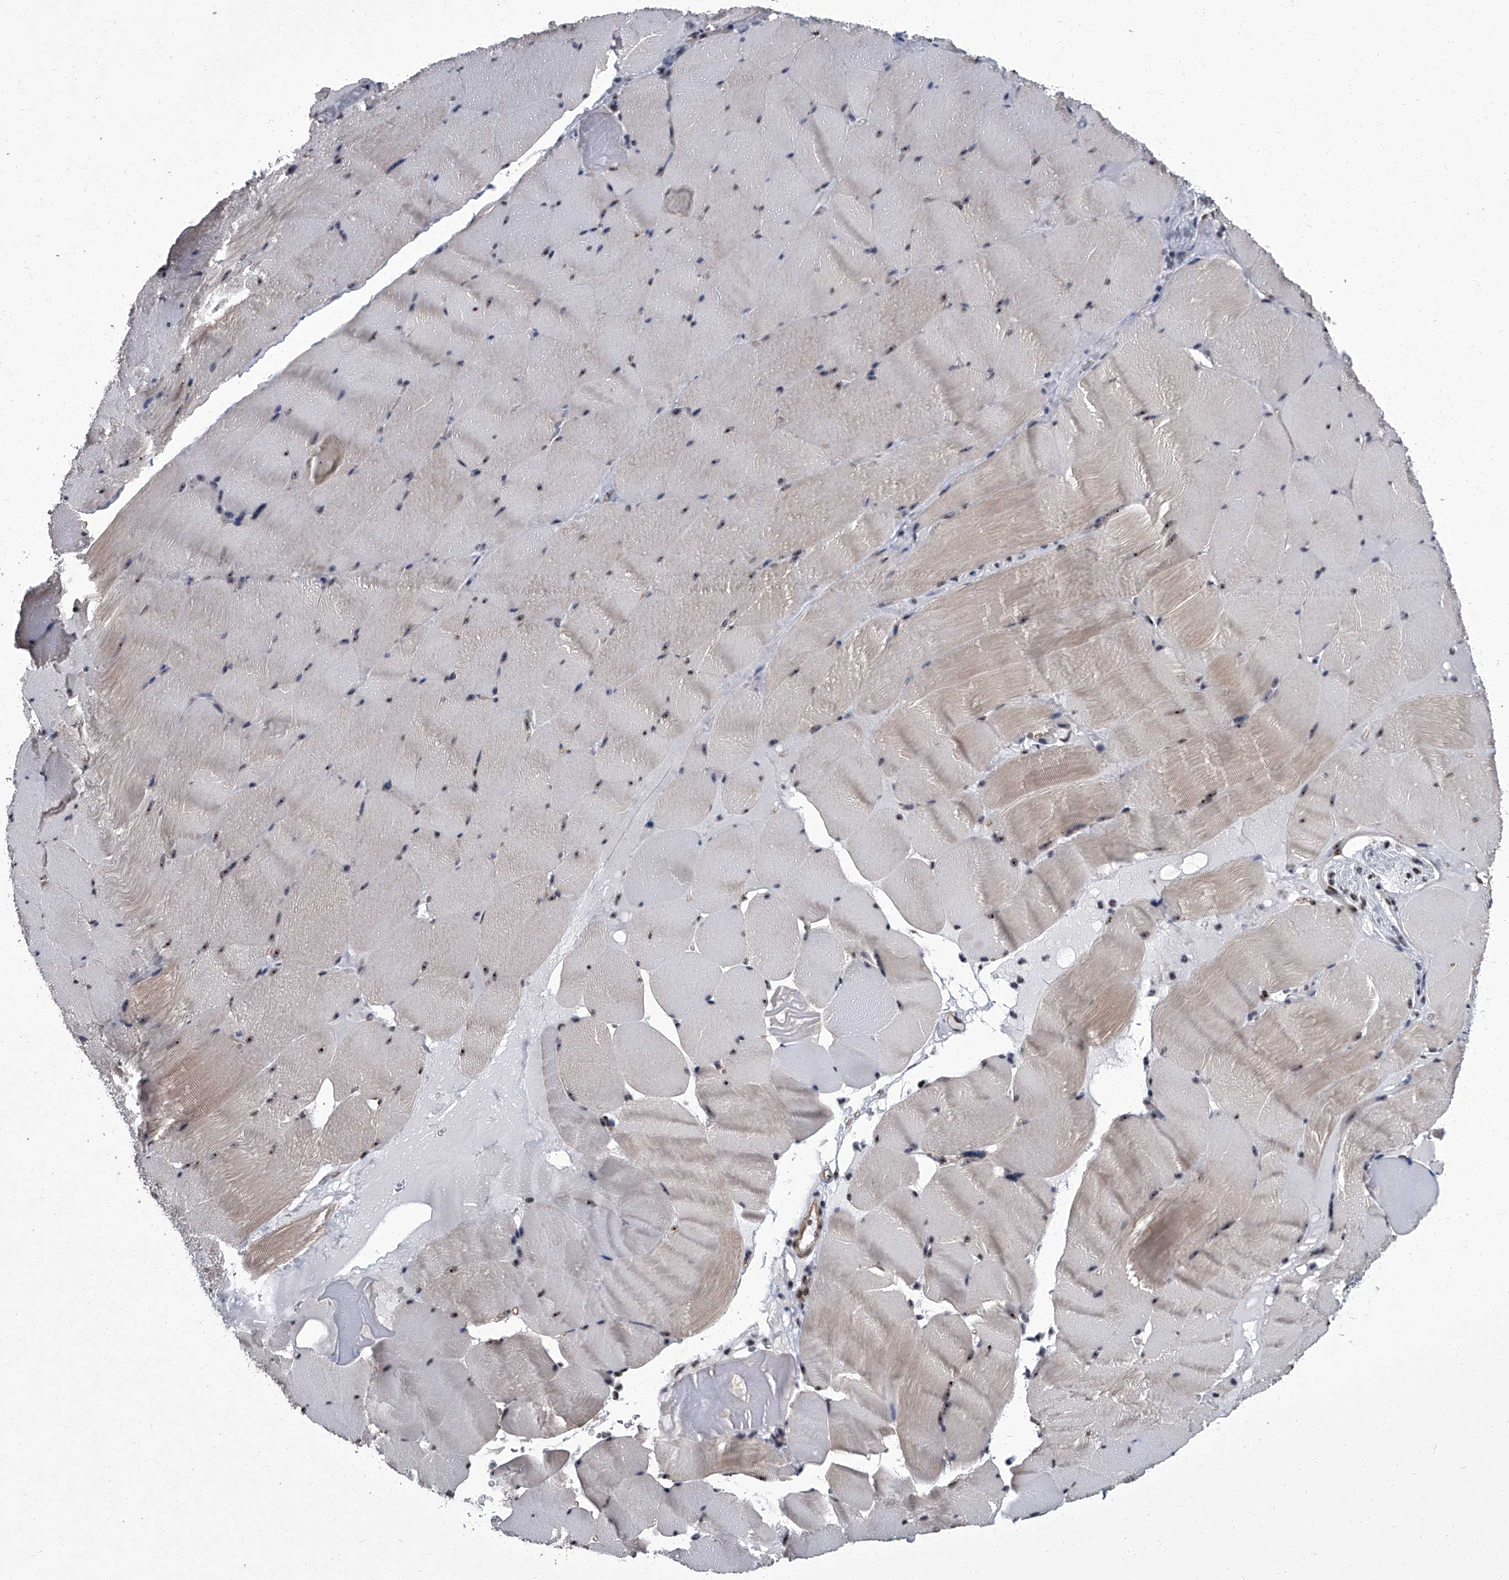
{"staining": {"intensity": "moderate", "quantity": "<25%", "location": "cytoplasmic/membranous,nuclear"}, "tissue": "skeletal muscle", "cell_type": "Myocytes", "image_type": "normal", "snomed": [{"axis": "morphology", "description": "Normal tissue, NOS"}, {"axis": "topography", "description": "Skeletal muscle"}], "caption": "Immunohistochemical staining of unremarkable skeletal muscle displays moderate cytoplasmic/membranous,nuclear protein staining in approximately <25% of myocytes.", "gene": "ZNF518B", "patient": {"sex": "male", "age": 62}}